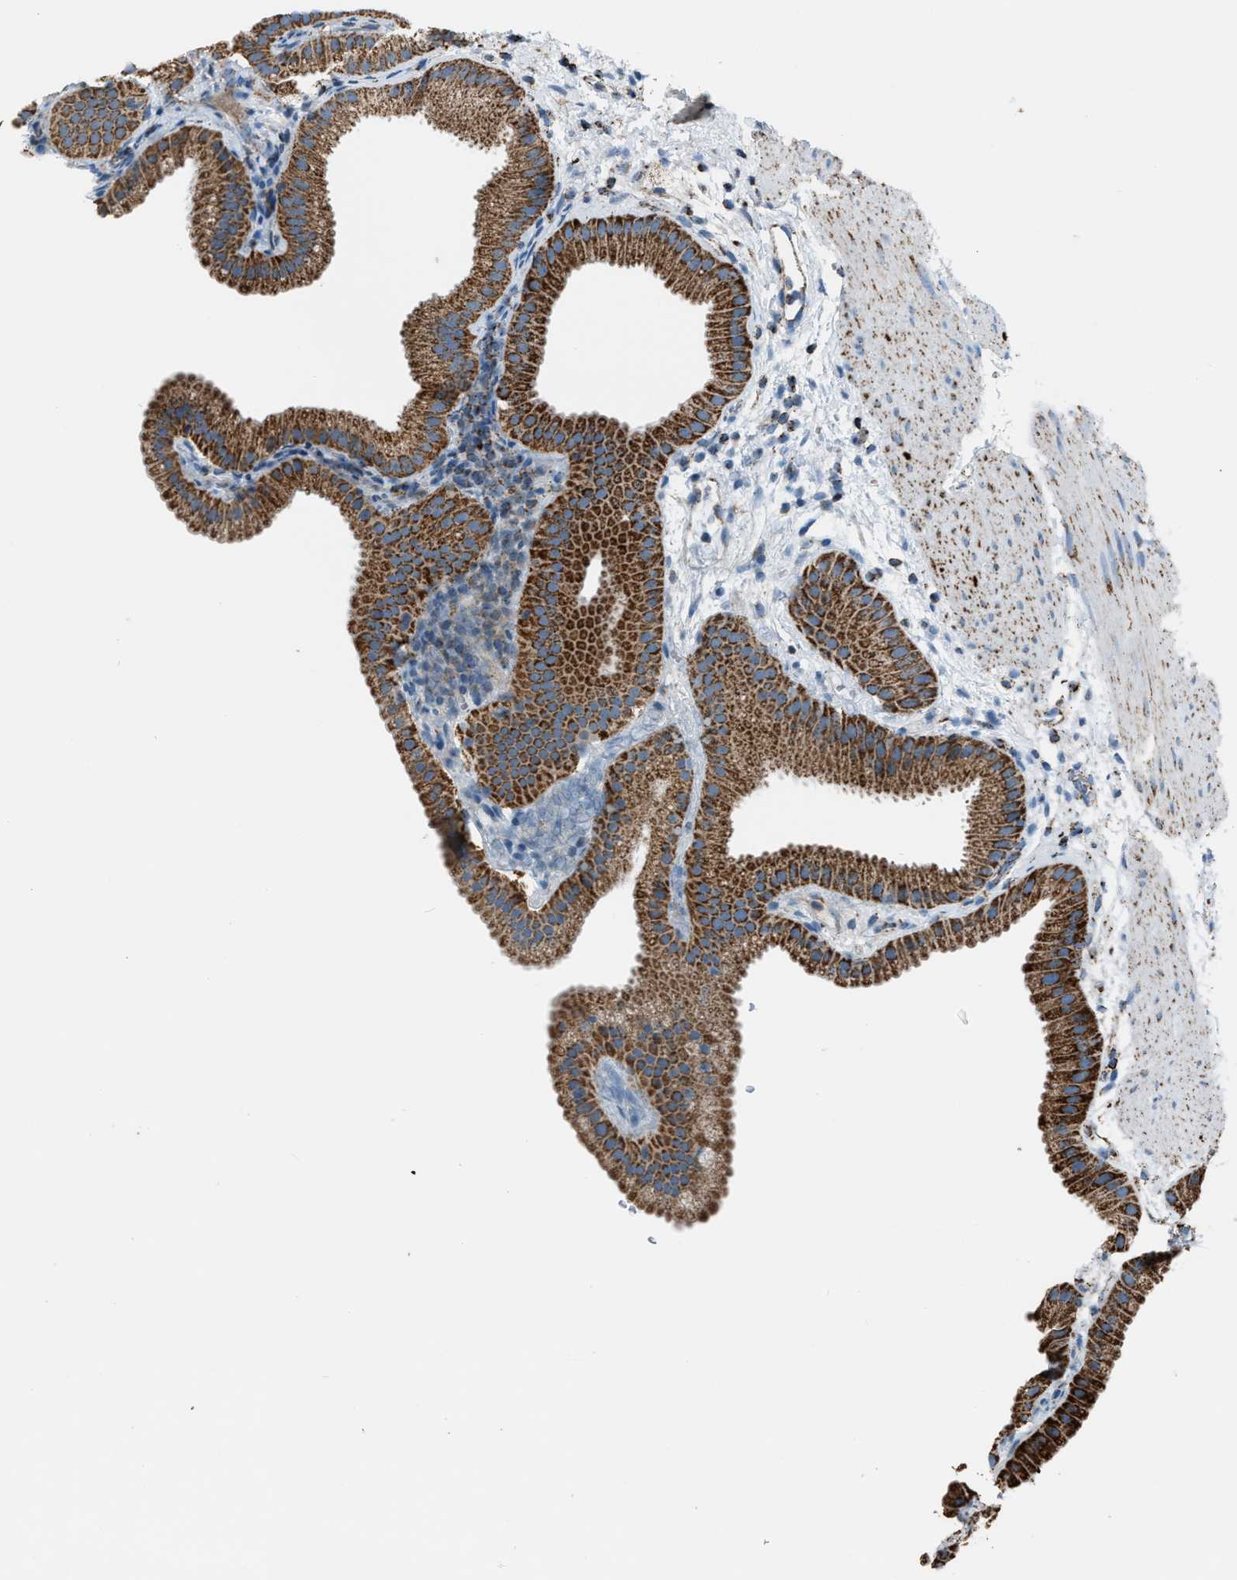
{"staining": {"intensity": "strong", "quantity": ">75%", "location": "cytoplasmic/membranous"}, "tissue": "gallbladder", "cell_type": "Glandular cells", "image_type": "normal", "snomed": [{"axis": "morphology", "description": "Normal tissue, NOS"}, {"axis": "topography", "description": "Gallbladder"}], "caption": "This photomicrograph reveals immunohistochemistry staining of normal gallbladder, with high strong cytoplasmic/membranous expression in approximately >75% of glandular cells.", "gene": "MDH2", "patient": {"sex": "female", "age": 64}}